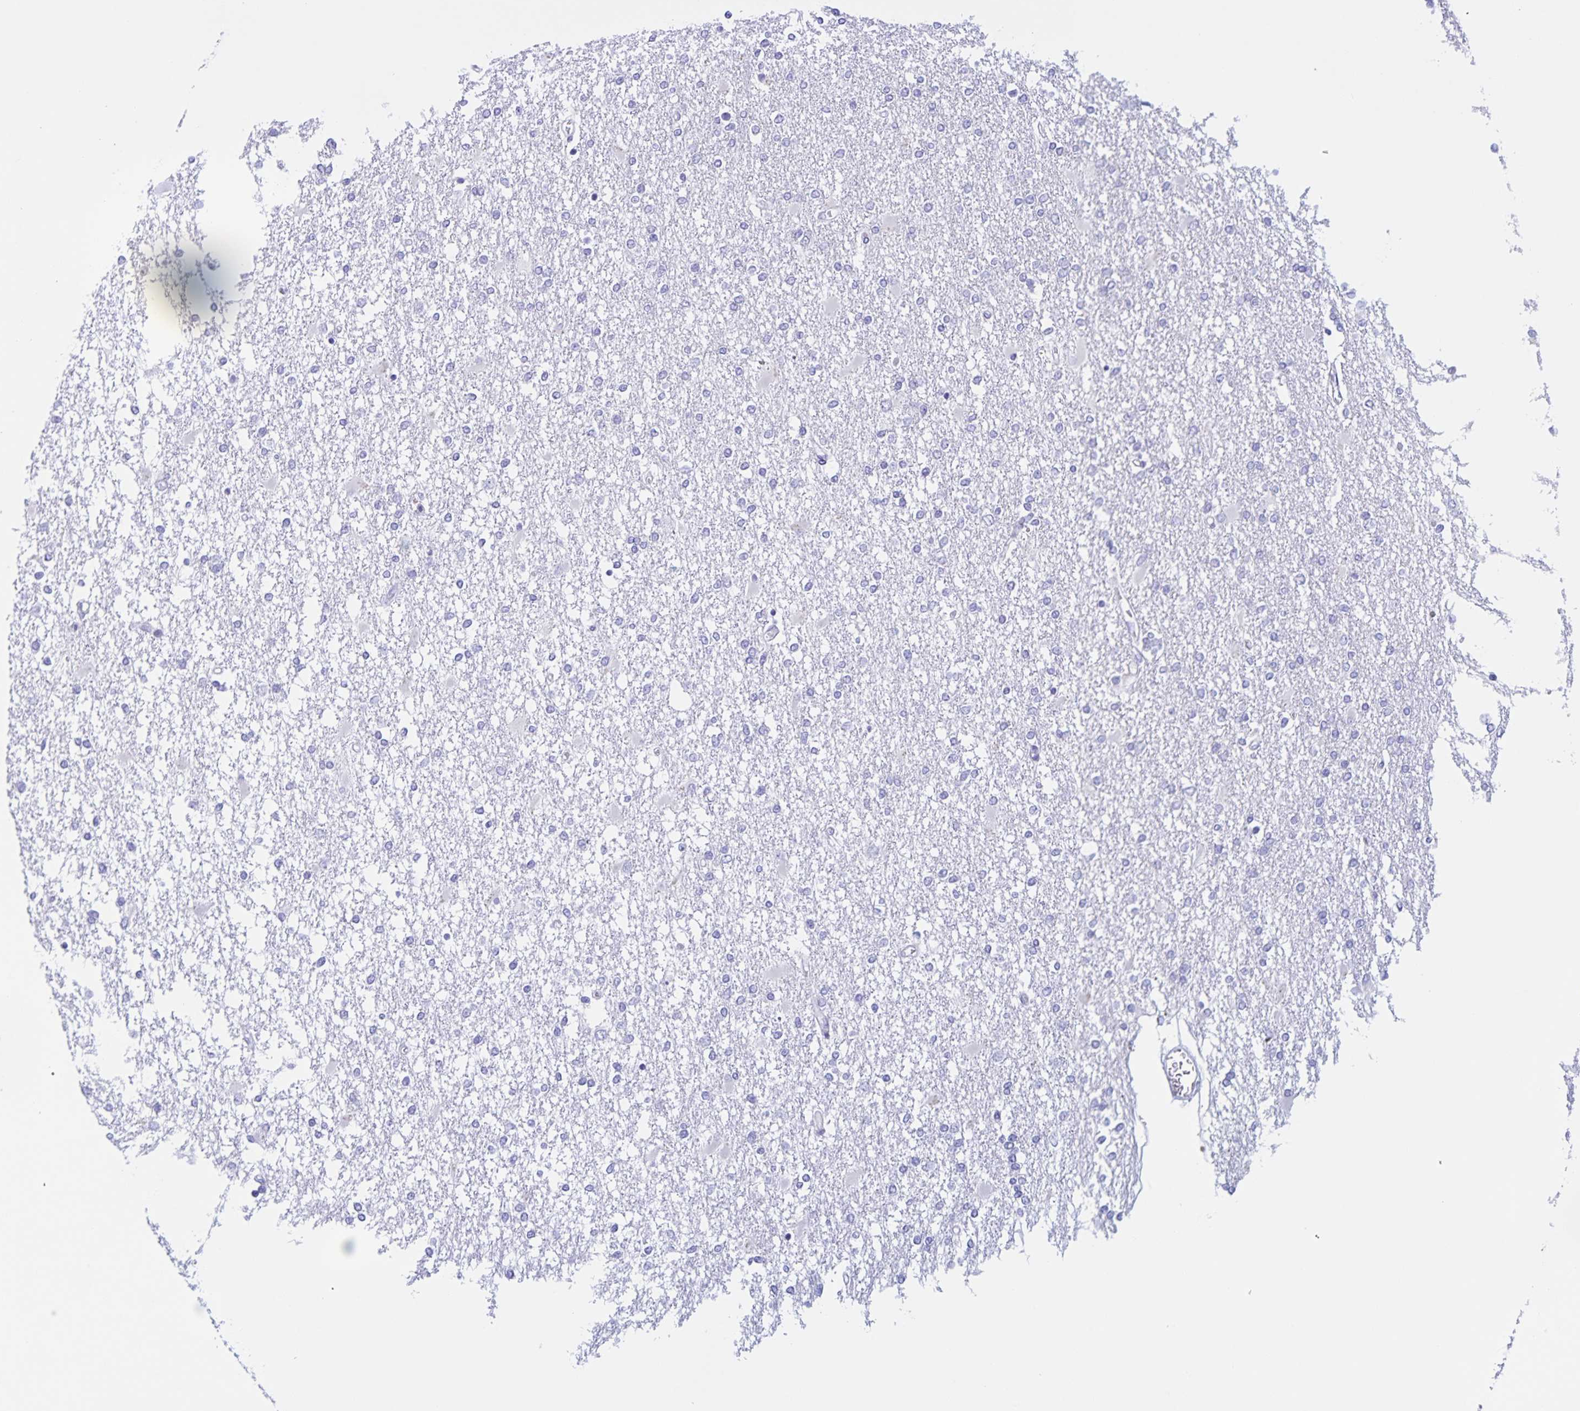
{"staining": {"intensity": "negative", "quantity": "none", "location": "none"}, "tissue": "glioma", "cell_type": "Tumor cells", "image_type": "cancer", "snomed": [{"axis": "morphology", "description": "Glioma, malignant, High grade"}, {"axis": "topography", "description": "Cerebral cortex"}], "caption": "The histopathology image shows no staining of tumor cells in high-grade glioma (malignant).", "gene": "TGIF2LX", "patient": {"sex": "male", "age": 79}}